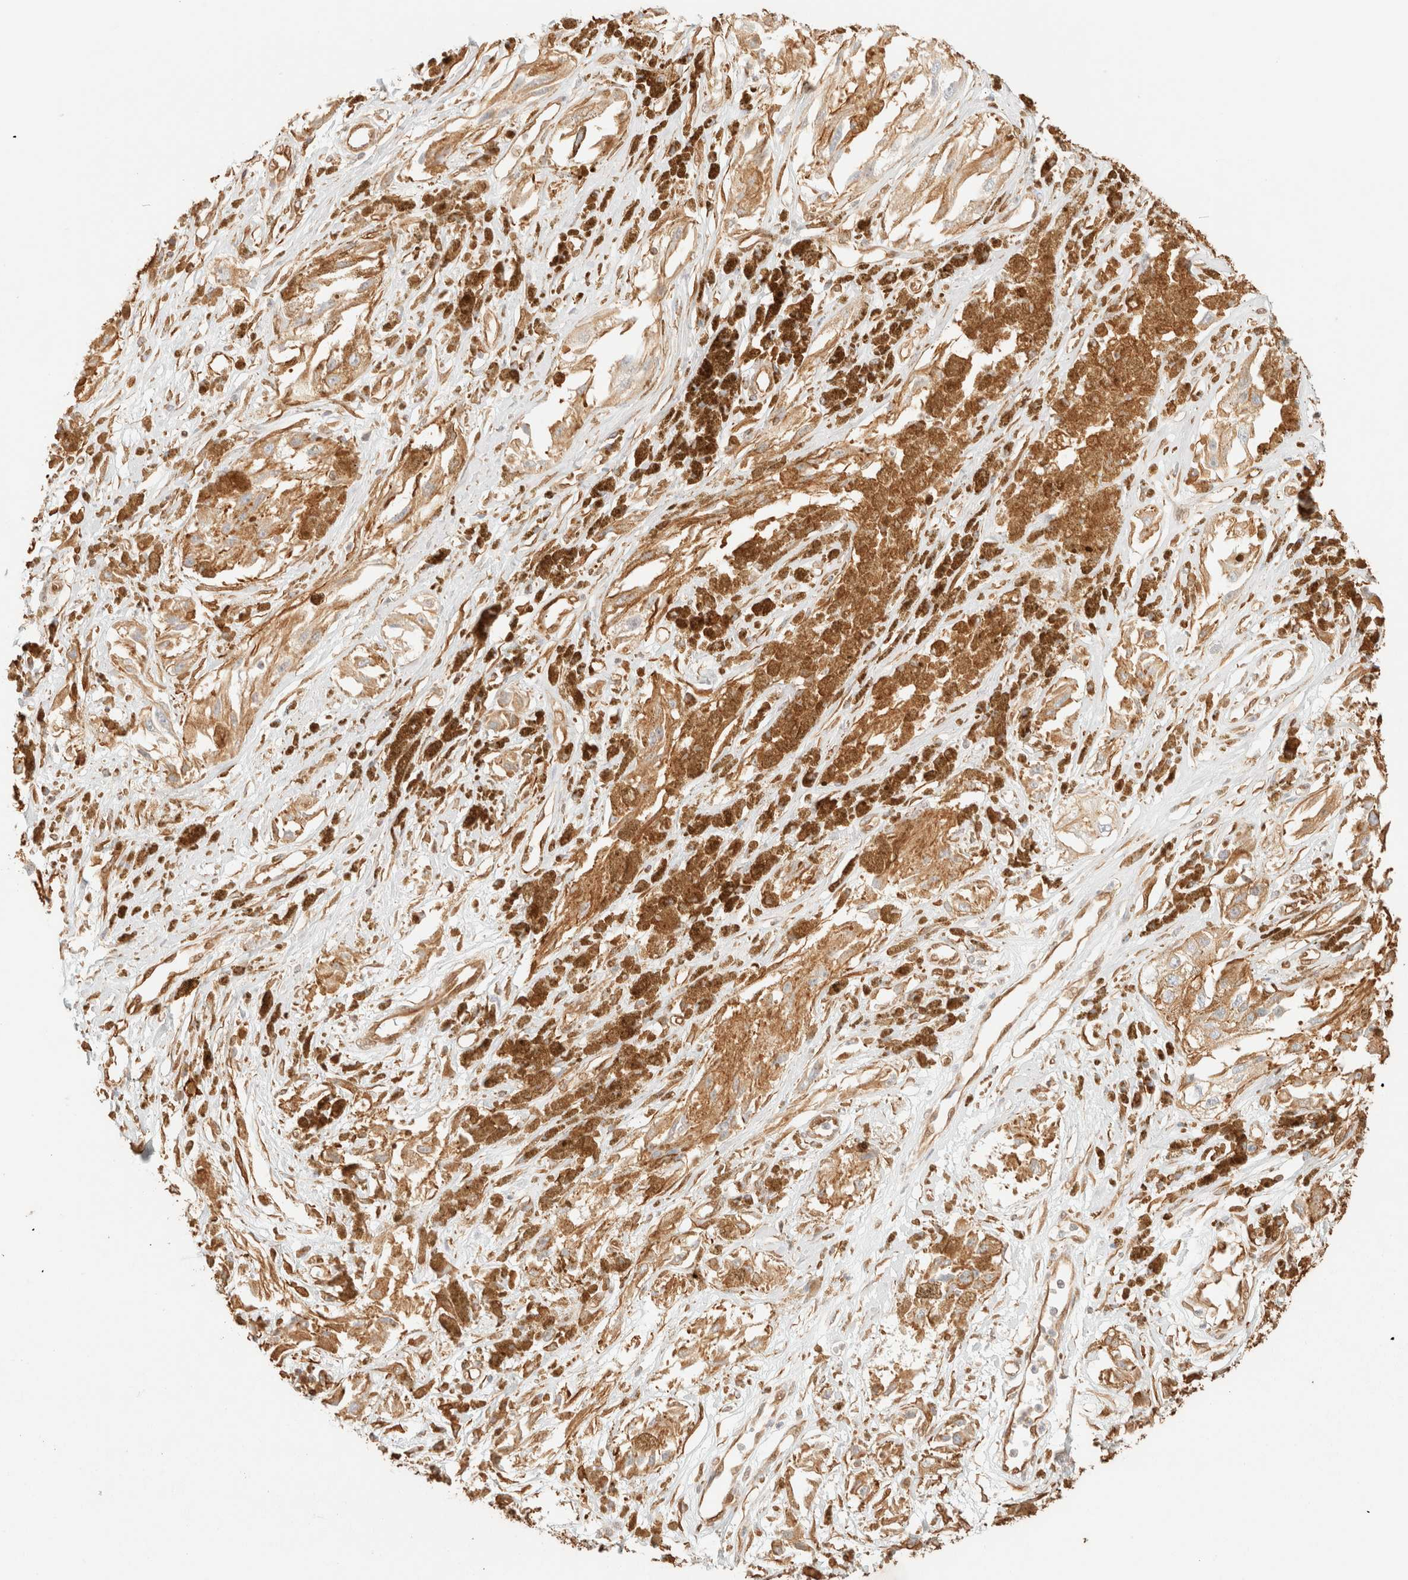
{"staining": {"intensity": "moderate", "quantity": ">75%", "location": "cytoplasmic/membranous"}, "tissue": "melanoma", "cell_type": "Tumor cells", "image_type": "cancer", "snomed": [{"axis": "morphology", "description": "Malignant melanoma, NOS"}, {"axis": "topography", "description": "Skin"}], "caption": "IHC (DAB) staining of human melanoma displays moderate cytoplasmic/membranous protein positivity in about >75% of tumor cells. (DAB (3,3'-diaminobenzidine) = brown stain, brightfield microscopy at high magnification).", "gene": "ZSCAN18", "patient": {"sex": "male", "age": 88}}